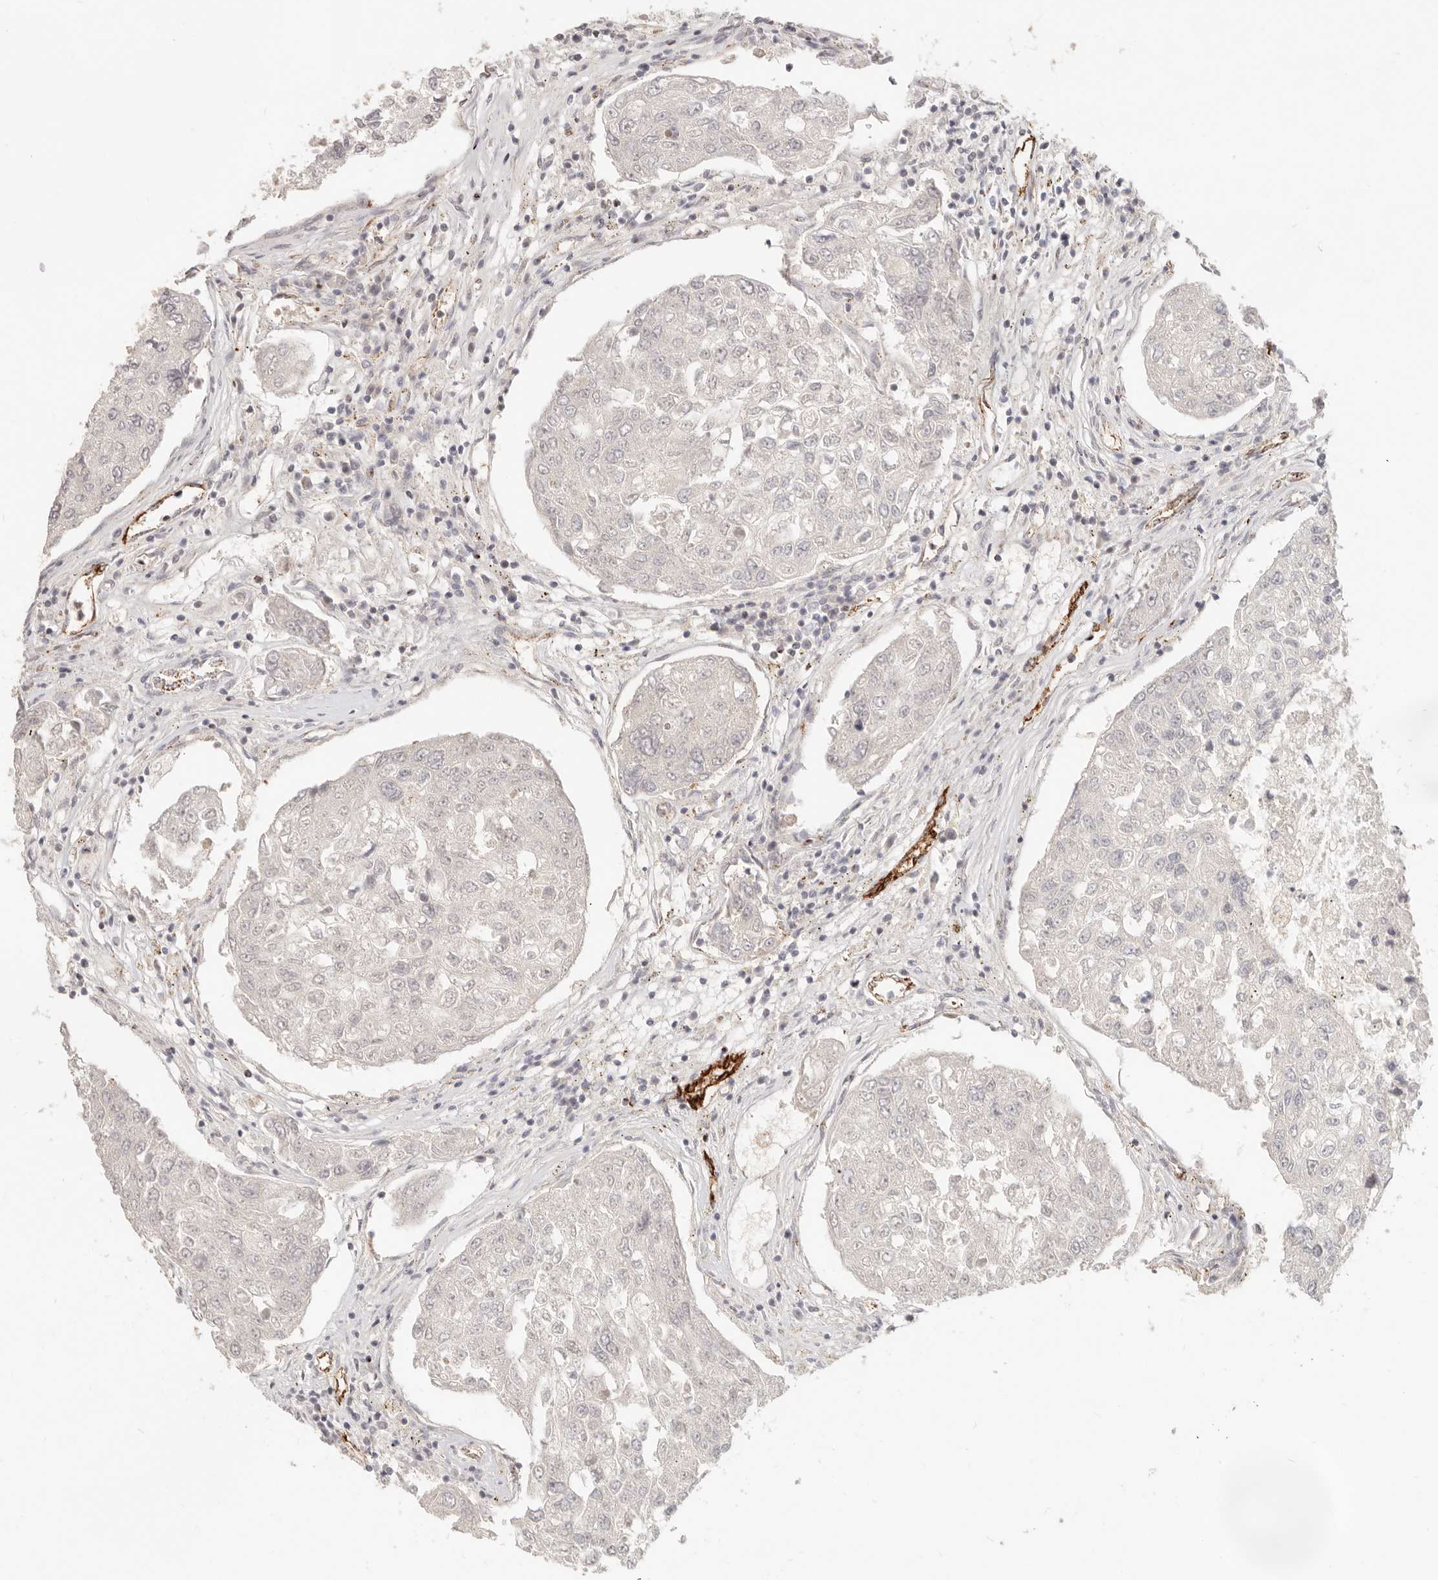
{"staining": {"intensity": "negative", "quantity": "none", "location": "none"}, "tissue": "urothelial cancer", "cell_type": "Tumor cells", "image_type": "cancer", "snomed": [{"axis": "morphology", "description": "Urothelial carcinoma, High grade"}, {"axis": "topography", "description": "Lymph node"}, {"axis": "topography", "description": "Urinary bladder"}], "caption": "Tumor cells are negative for brown protein staining in urothelial carcinoma (high-grade).", "gene": "SASS6", "patient": {"sex": "male", "age": 51}}